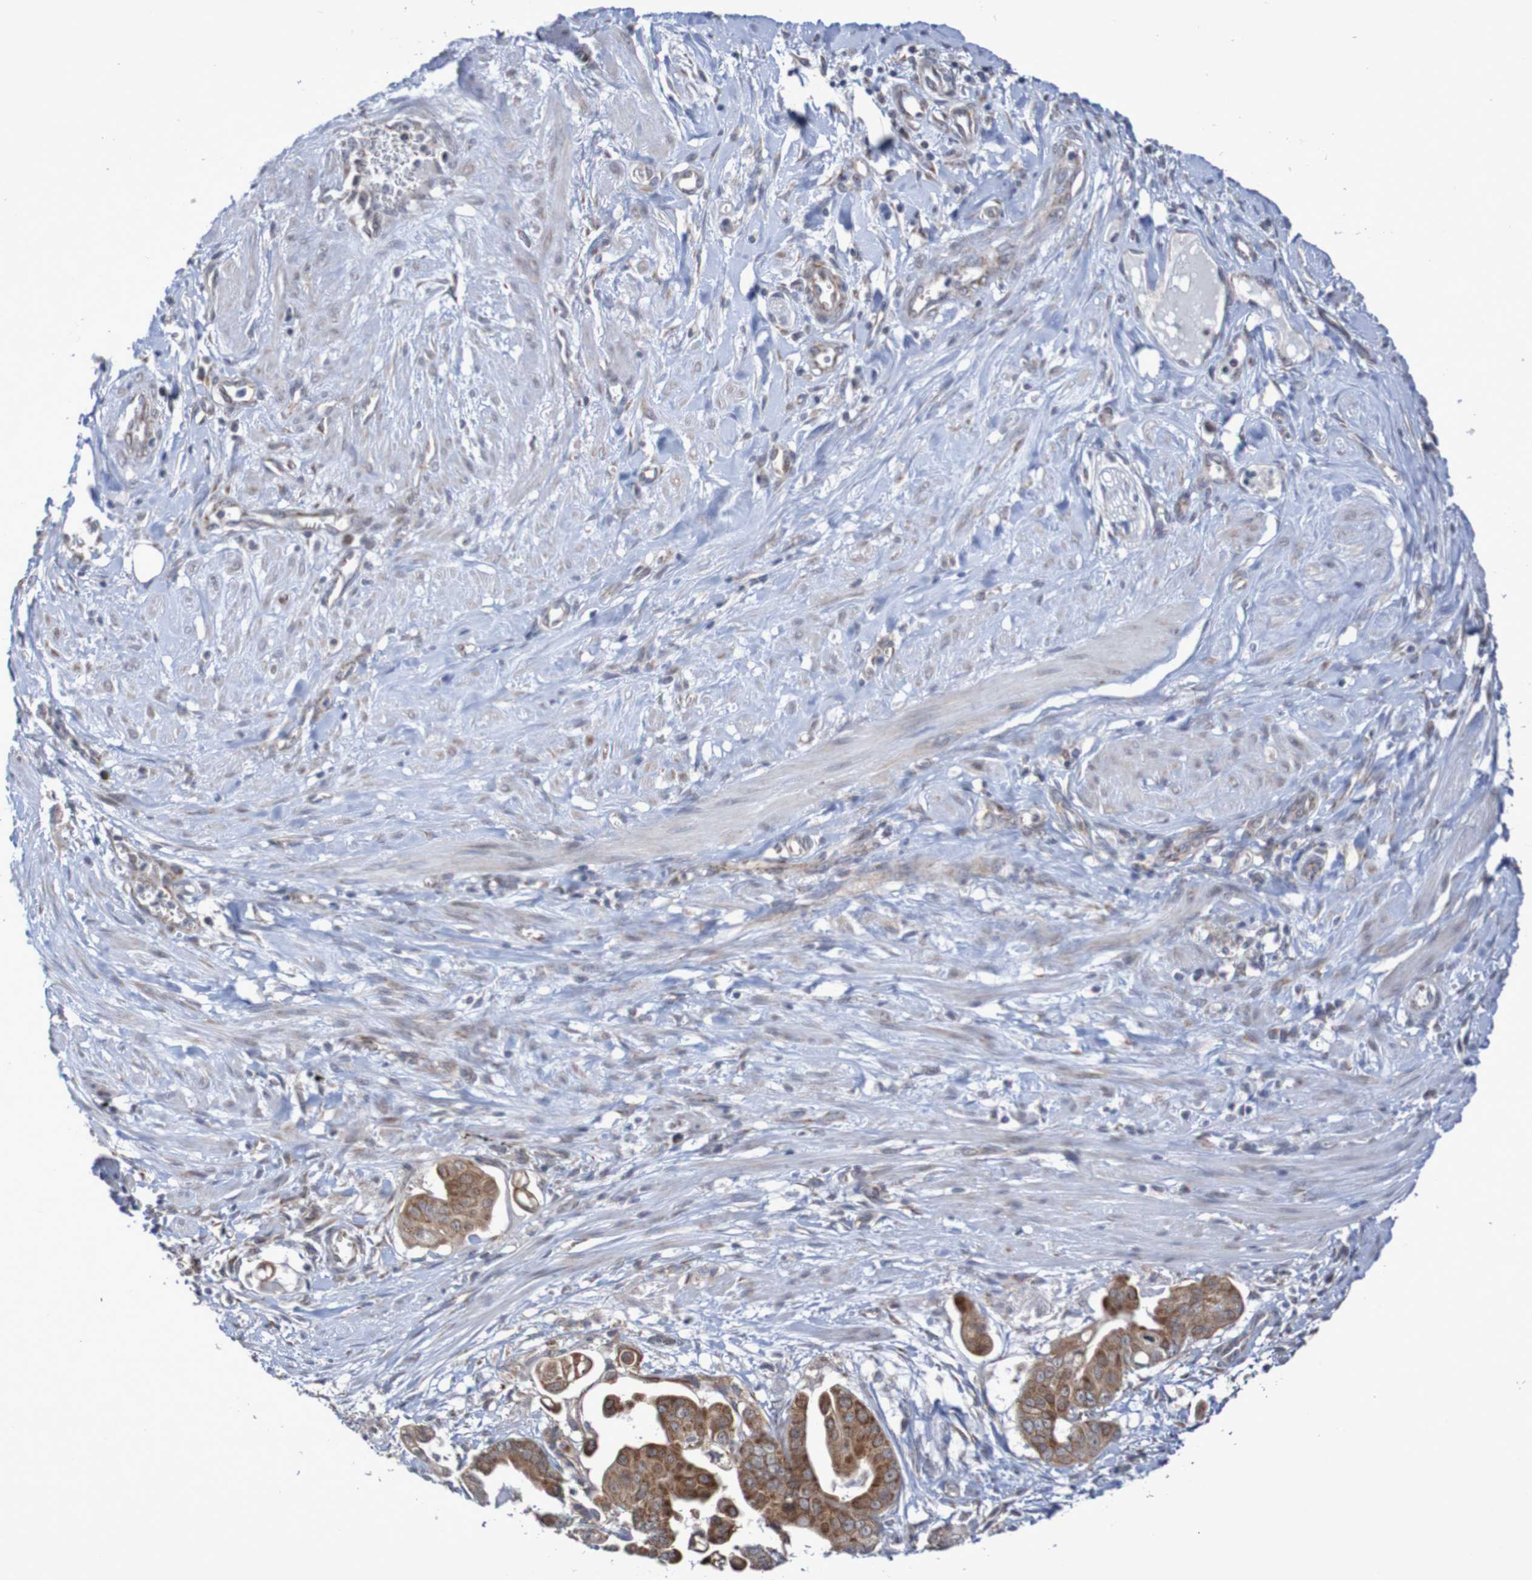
{"staining": {"intensity": "moderate", "quantity": ">75%", "location": "cytoplasmic/membranous"}, "tissue": "pancreatic cancer", "cell_type": "Tumor cells", "image_type": "cancer", "snomed": [{"axis": "morphology", "description": "Adenocarcinoma, NOS"}, {"axis": "topography", "description": "Pancreas"}], "caption": "Brown immunohistochemical staining in human pancreatic adenocarcinoma demonstrates moderate cytoplasmic/membranous positivity in approximately >75% of tumor cells.", "gene": "DVL1", "patient": {"sex": "female", "age": 75}}